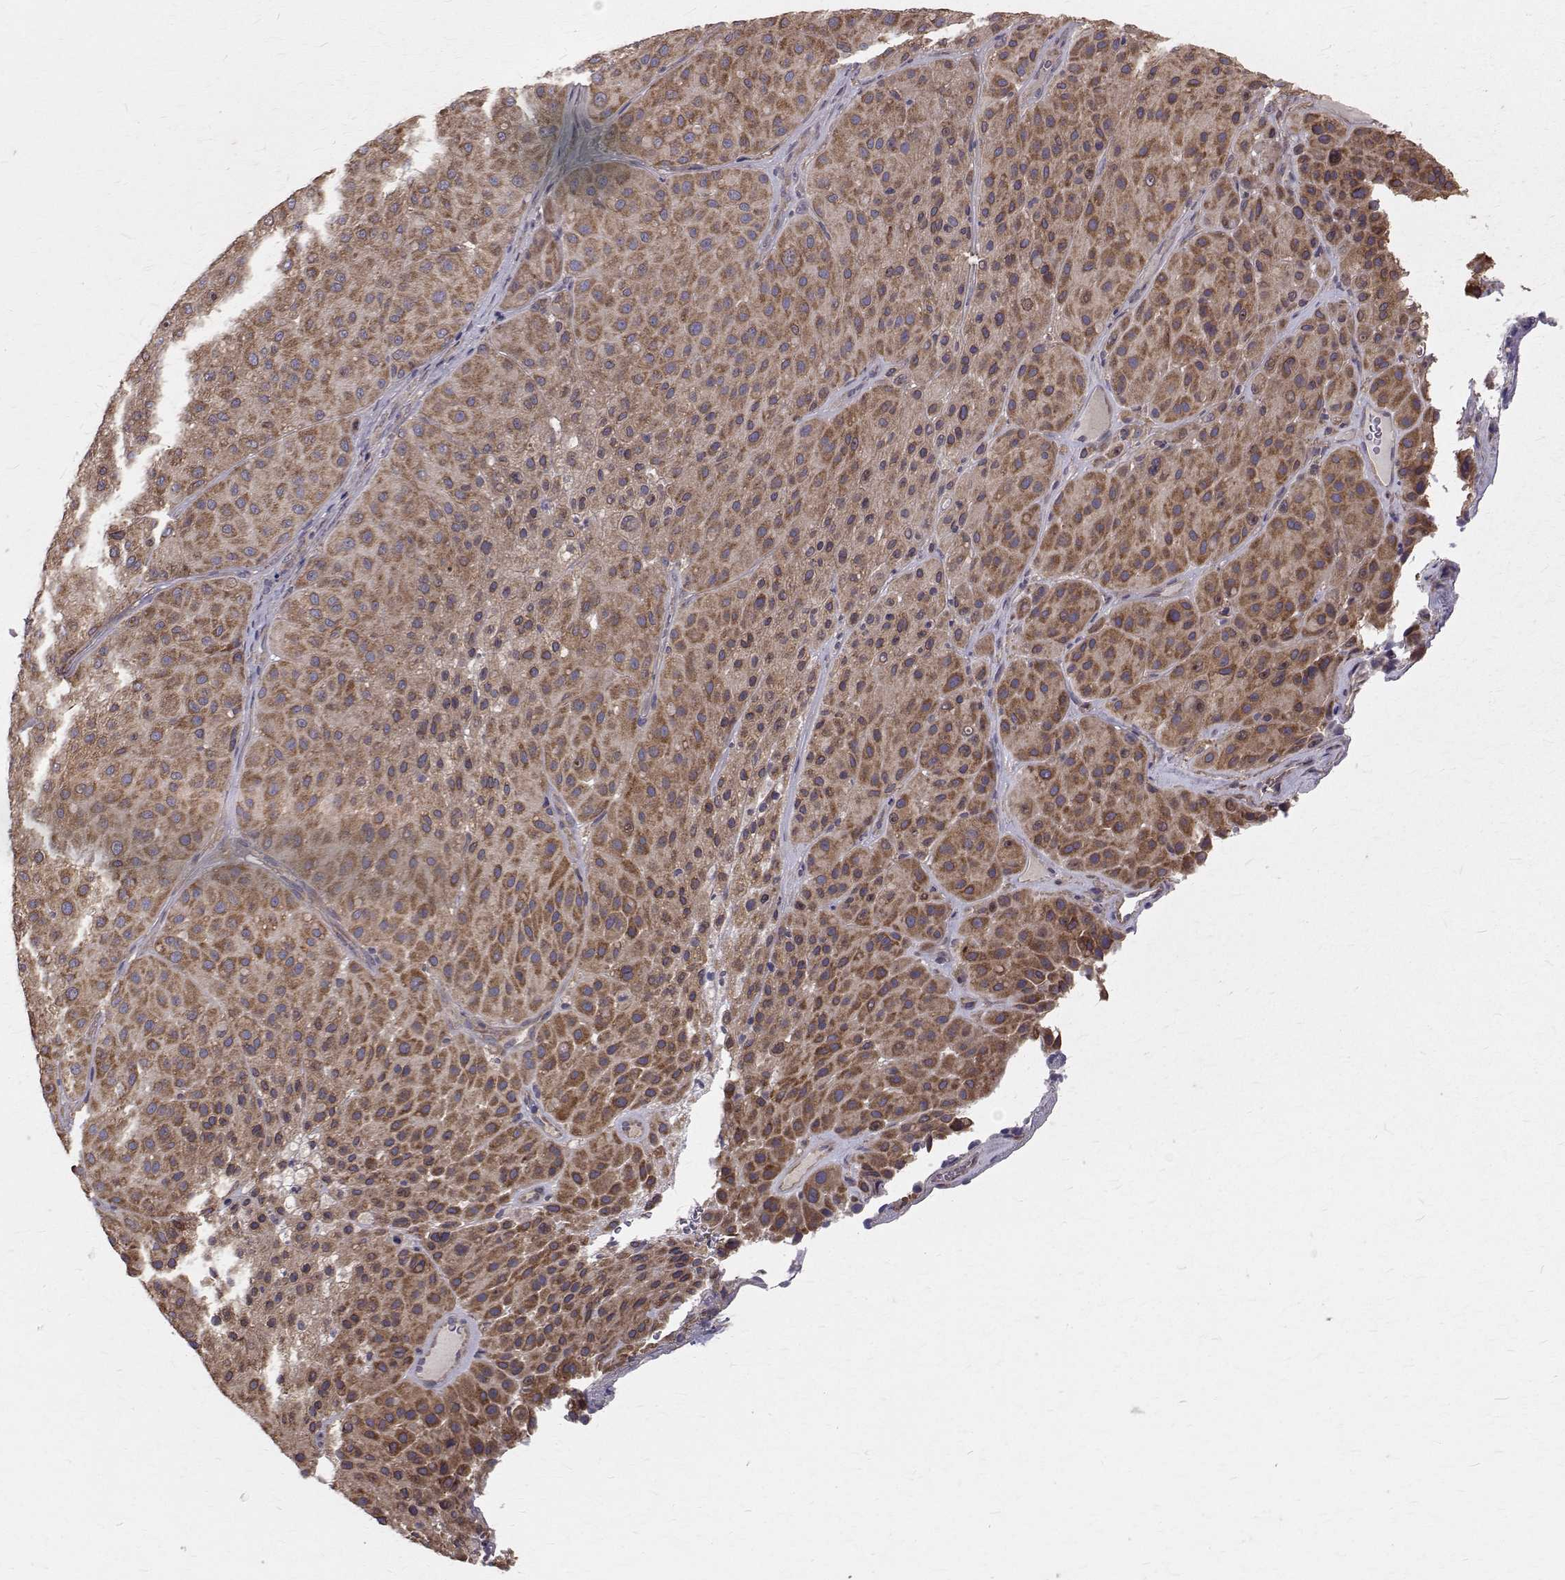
{"staining": {"intensity": "moderate", "quantity": ">75%", "location": "cytoplasmic/membranous"}, "tissue": "melanoma", "cell_type": "Tumor cells", "image_type": "cancer", "snomed": [{"axis": "morphology", "description": "Malignant melanoma, Metastatic site"}, {"axis": "topography", "description": "Smooth muscle"}], "caption": "IHC histopathology image of malignant melanoma (metastatic site) stained for a protein (brown), which shows medium levels of moderate cytoplasmic/membranous positivity in approximately >75% of tumor cells.", "gene": "FARSB", "patient": {"sex": "male", "age": 41}}